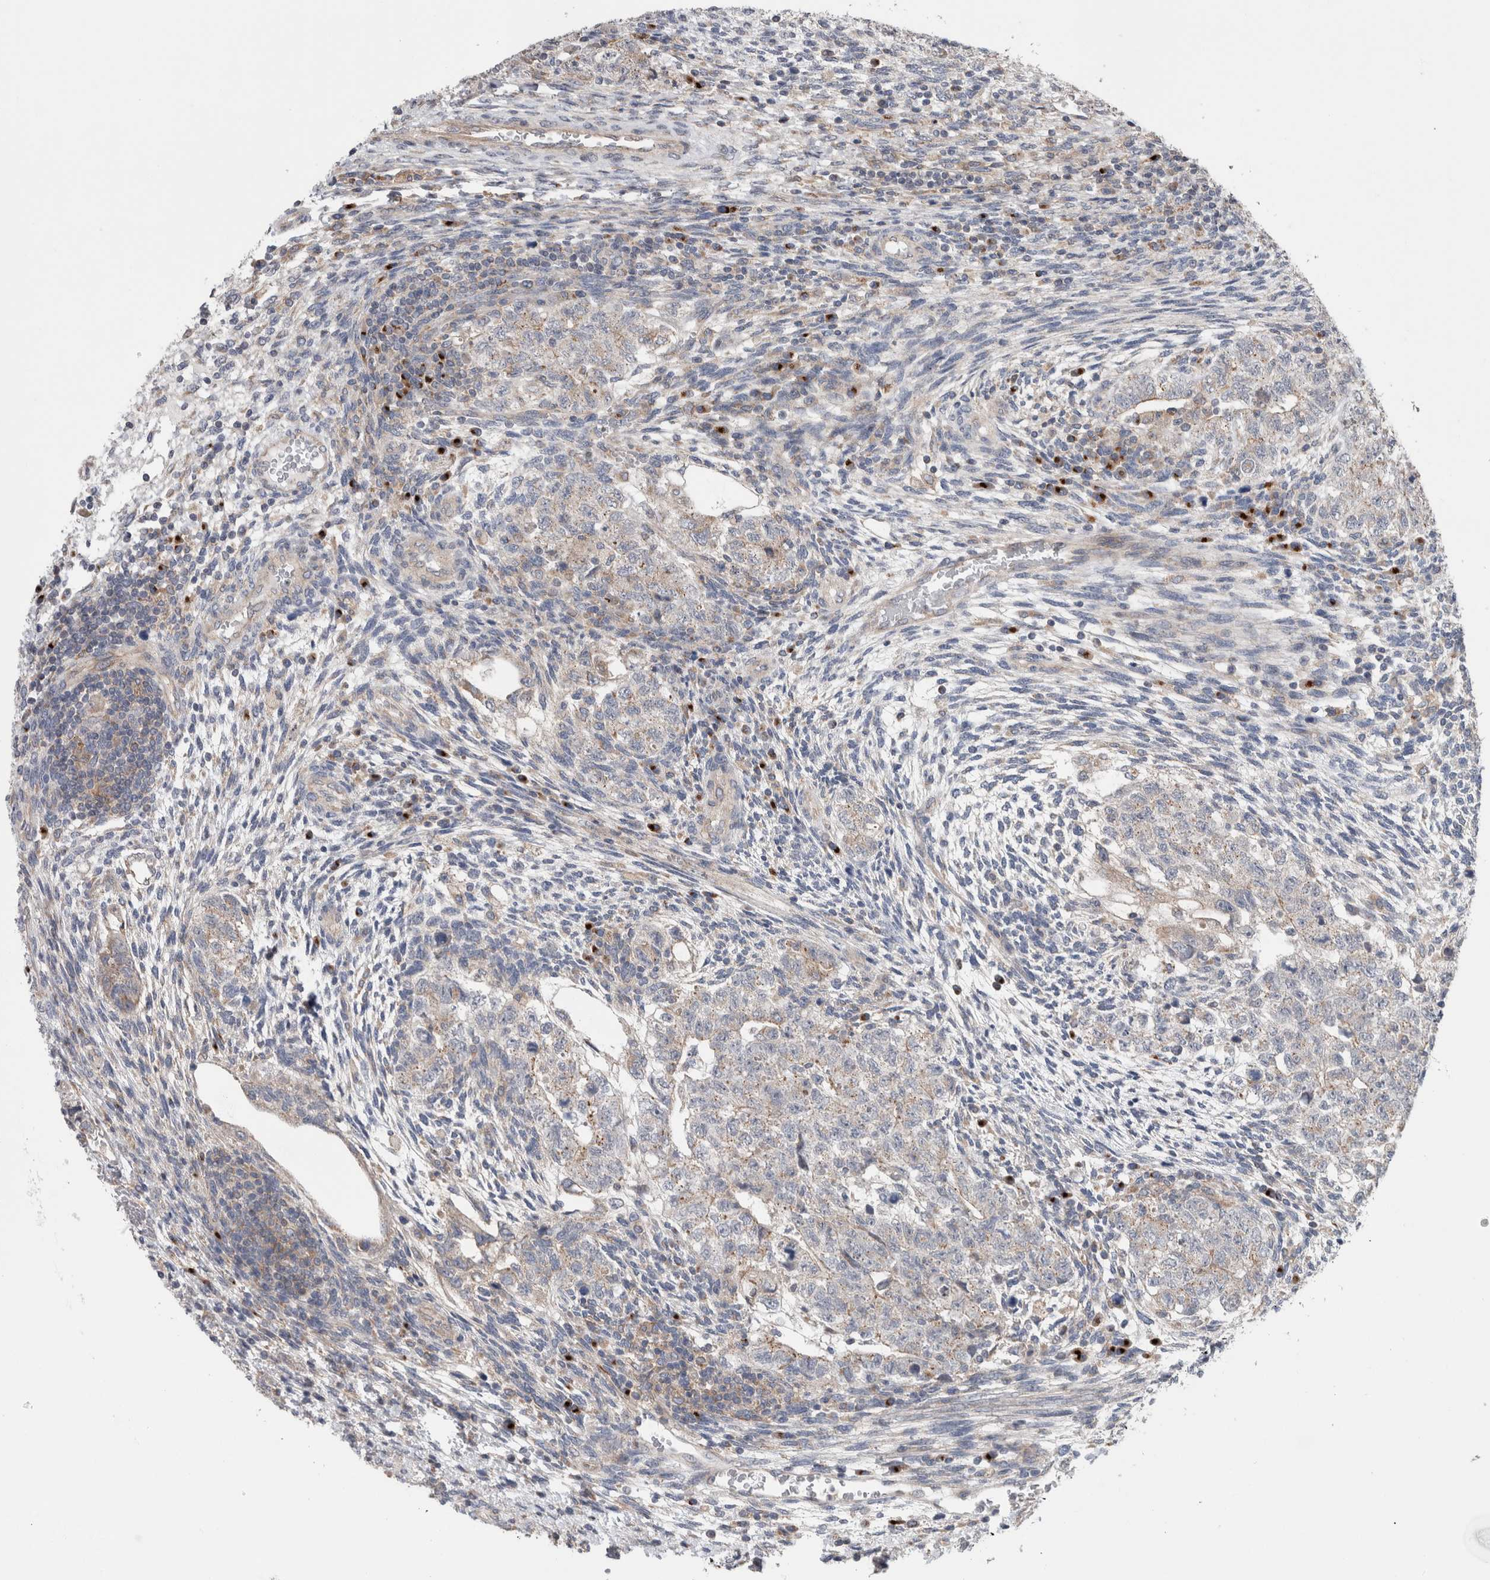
{"staining": {"intensity": "weak", "quantity": "25%-75%", "location": "cytoplasmic/membranous"}, "tissue": "testis cancer", "cell_type": "Tumor cells", "image_type": "cancer", "snomed": [{"axis": "morphology", "description": "Normal tissue, NOS"}, {"axis": "morphology", "description": "Carcinoma, Embryonal, NOS"}, {"axis": "topography", "description": "Testis"}], "caption": "Weak cytoplasmic/membranous positivity is seen in approximately 25%-75% of tumor cells in testis cancer (embryonal carcinoma). Nuclei are stained in blue.", "gene": "TRIM5", "patient": {"sex": "male", "age": 36}}